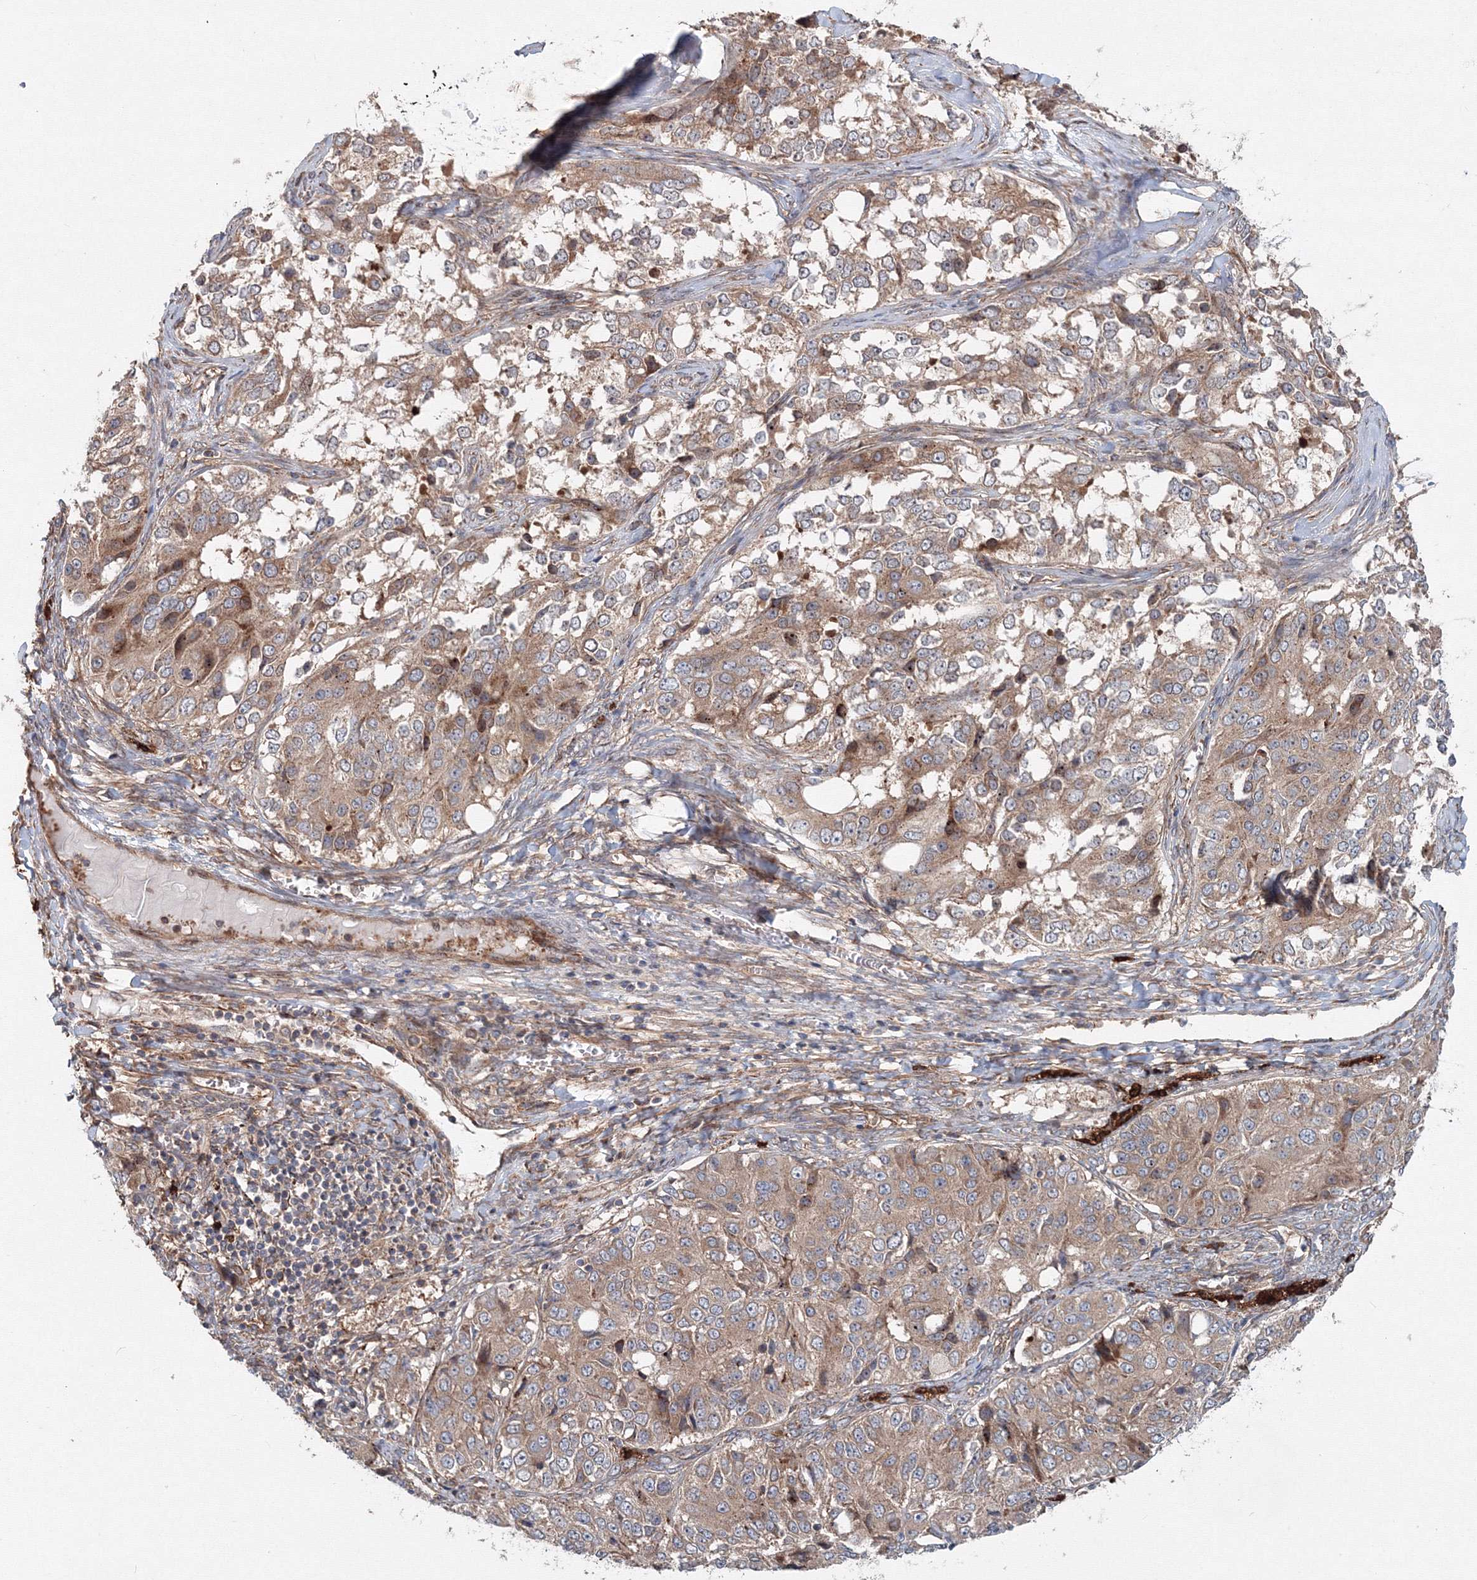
{"staining": {"intensity": "weak", "quantity": ">75%", "location": "cytoplasmic/membranous"}, "tissue": "ovarian cancer", "cell_type": "Tumor cells", "image_type": "cancer", "snomed": [{"axis": "morphology", "description": "Carcinoma, endometroid"}, {"axis": "topography", "description": "Ovary"}], "caption": "Protein positivity by immunohistochemistry exhibits weak cytoplasmic/membranous positivity in about >75% of tumor cells in ovarian cancer (endometroid carcinoma). (IHC, brightfield microscopy, high magnification).", "gene": "EXOC1", "patient": {"sex": "female", "age": 51}}